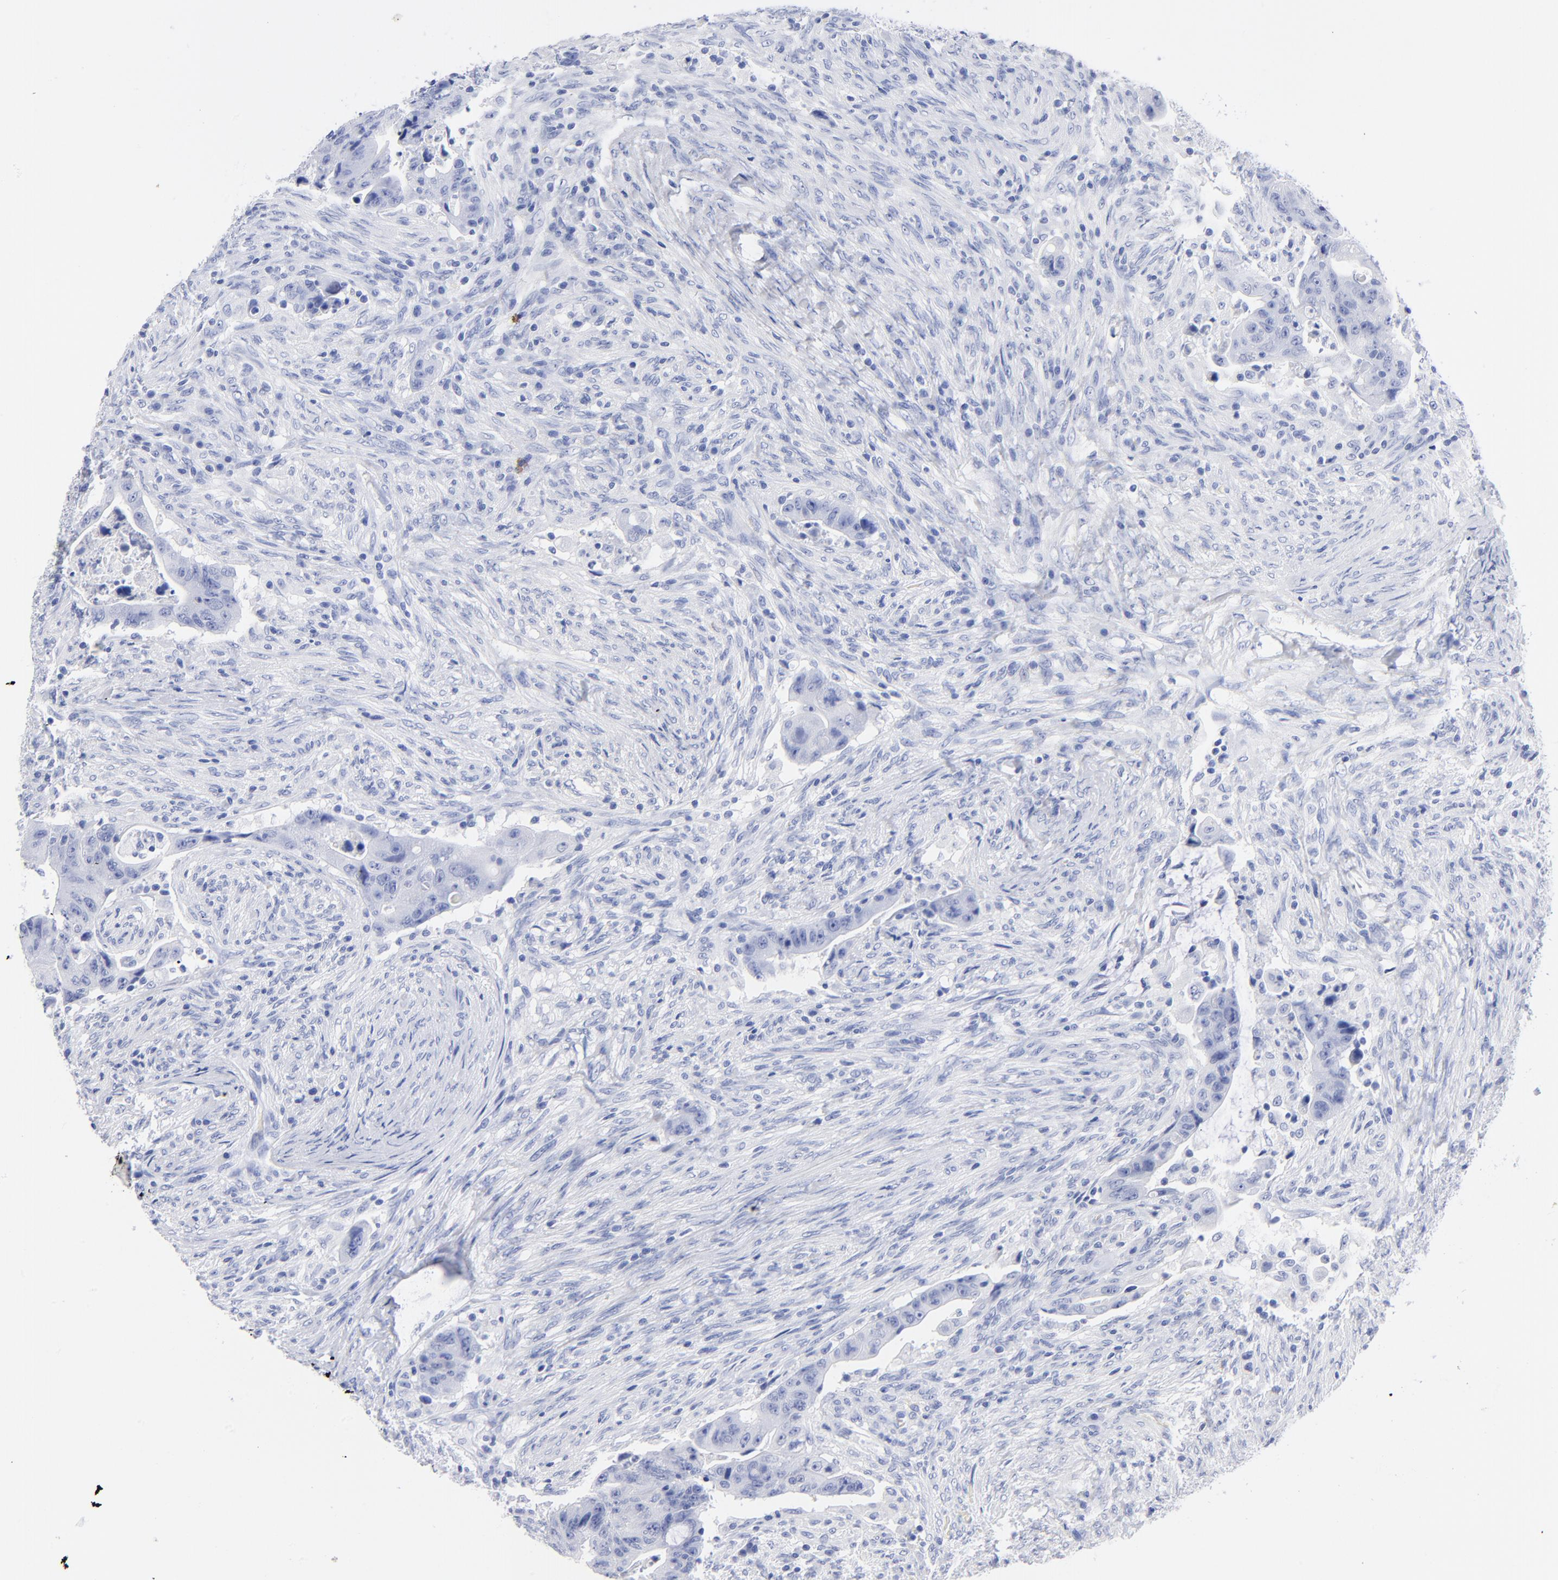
{"staining": {"intensity": "negative", "quantity": "none", "location": "none"}, "tissue": "colorectal cancer", "cell_type": "Tumor cells", "image_type": "cancer", "snomed": [{"axis": "morphology", "description": "Adenocarcinoma, NOS"}, {"axis": "topography", "description": "Rectum"}], "caption": "Immunohistochemistry of colorectal adenocarcinoma demonstrates no expression in tumor cells. (DAB (3,3'-diaminobenzidine) IHC with hematoxylin counter stain).", "gene": "ACY1", "patient": {"sex": "female", "age": 71}}